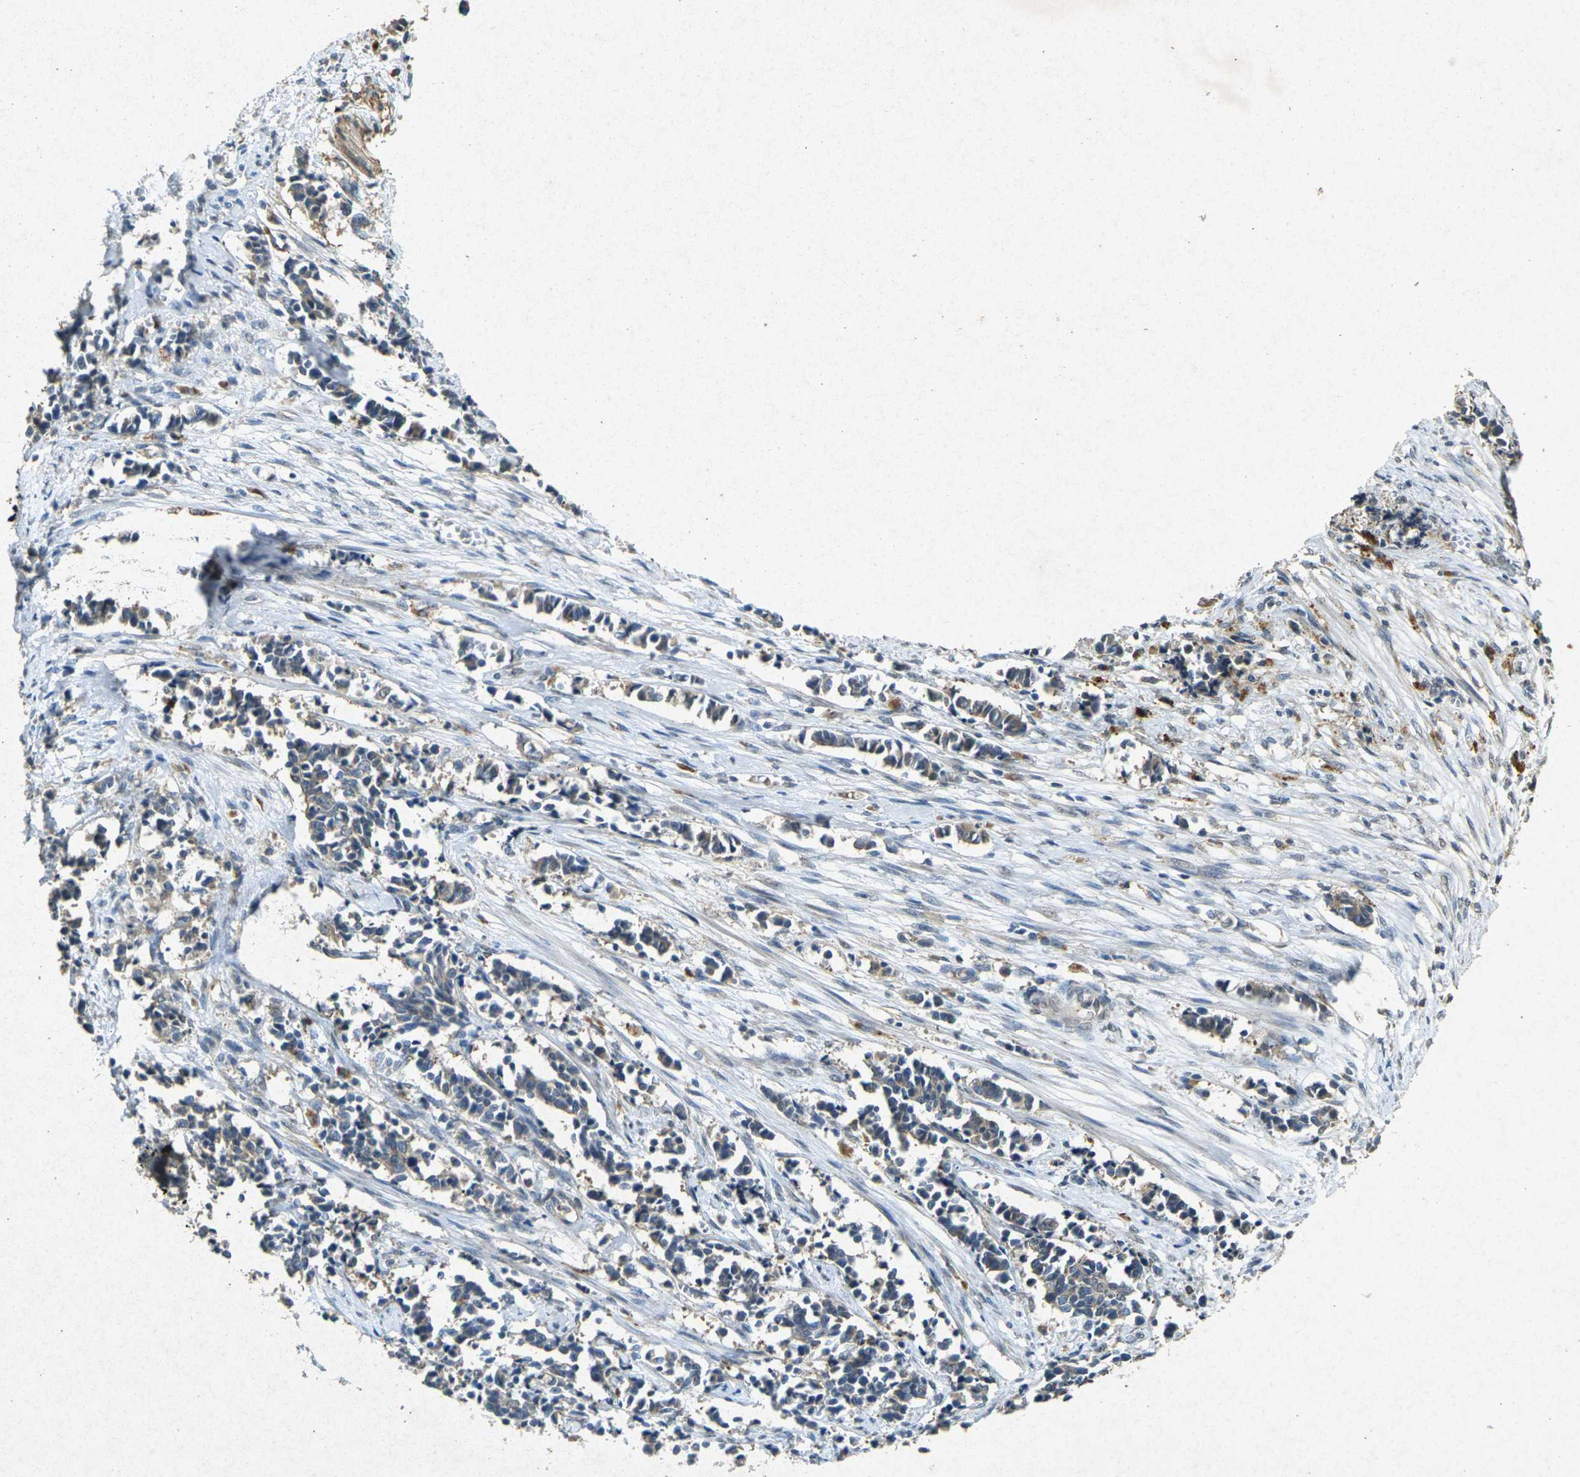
{"staining": {"intensity": "moderate", "quantity": "25%-75%", "location": "cytoplasmic/membranous"}, "tissue": "cervical cancer", "cell_type": "Tumor cells", "image_type": "cancer", "snomed": [{"axis": "morphology", "description": "Normal tissue, NOS"}, {"axis": "morphology", "description": "Squamous cell carcinoma, NOS"}, {"axis": "topography", "description": "Cervix"}], "caption": "IHC staining of cervical squamous cell carcinoma, which reveals medium levels of moderate cytoplasmic/membranous staining in about 25%-75% of tumor cells indicating moderate cytoplasmic/membranous protein staining. The staining was performed using DAB (3,3'-diaminobenzidine) (brown) for protein detection and nuclei were counterstained in hematoxylin (blue).", "gene": "RGMA", "patient": {"sex": "female", "age": 35}}